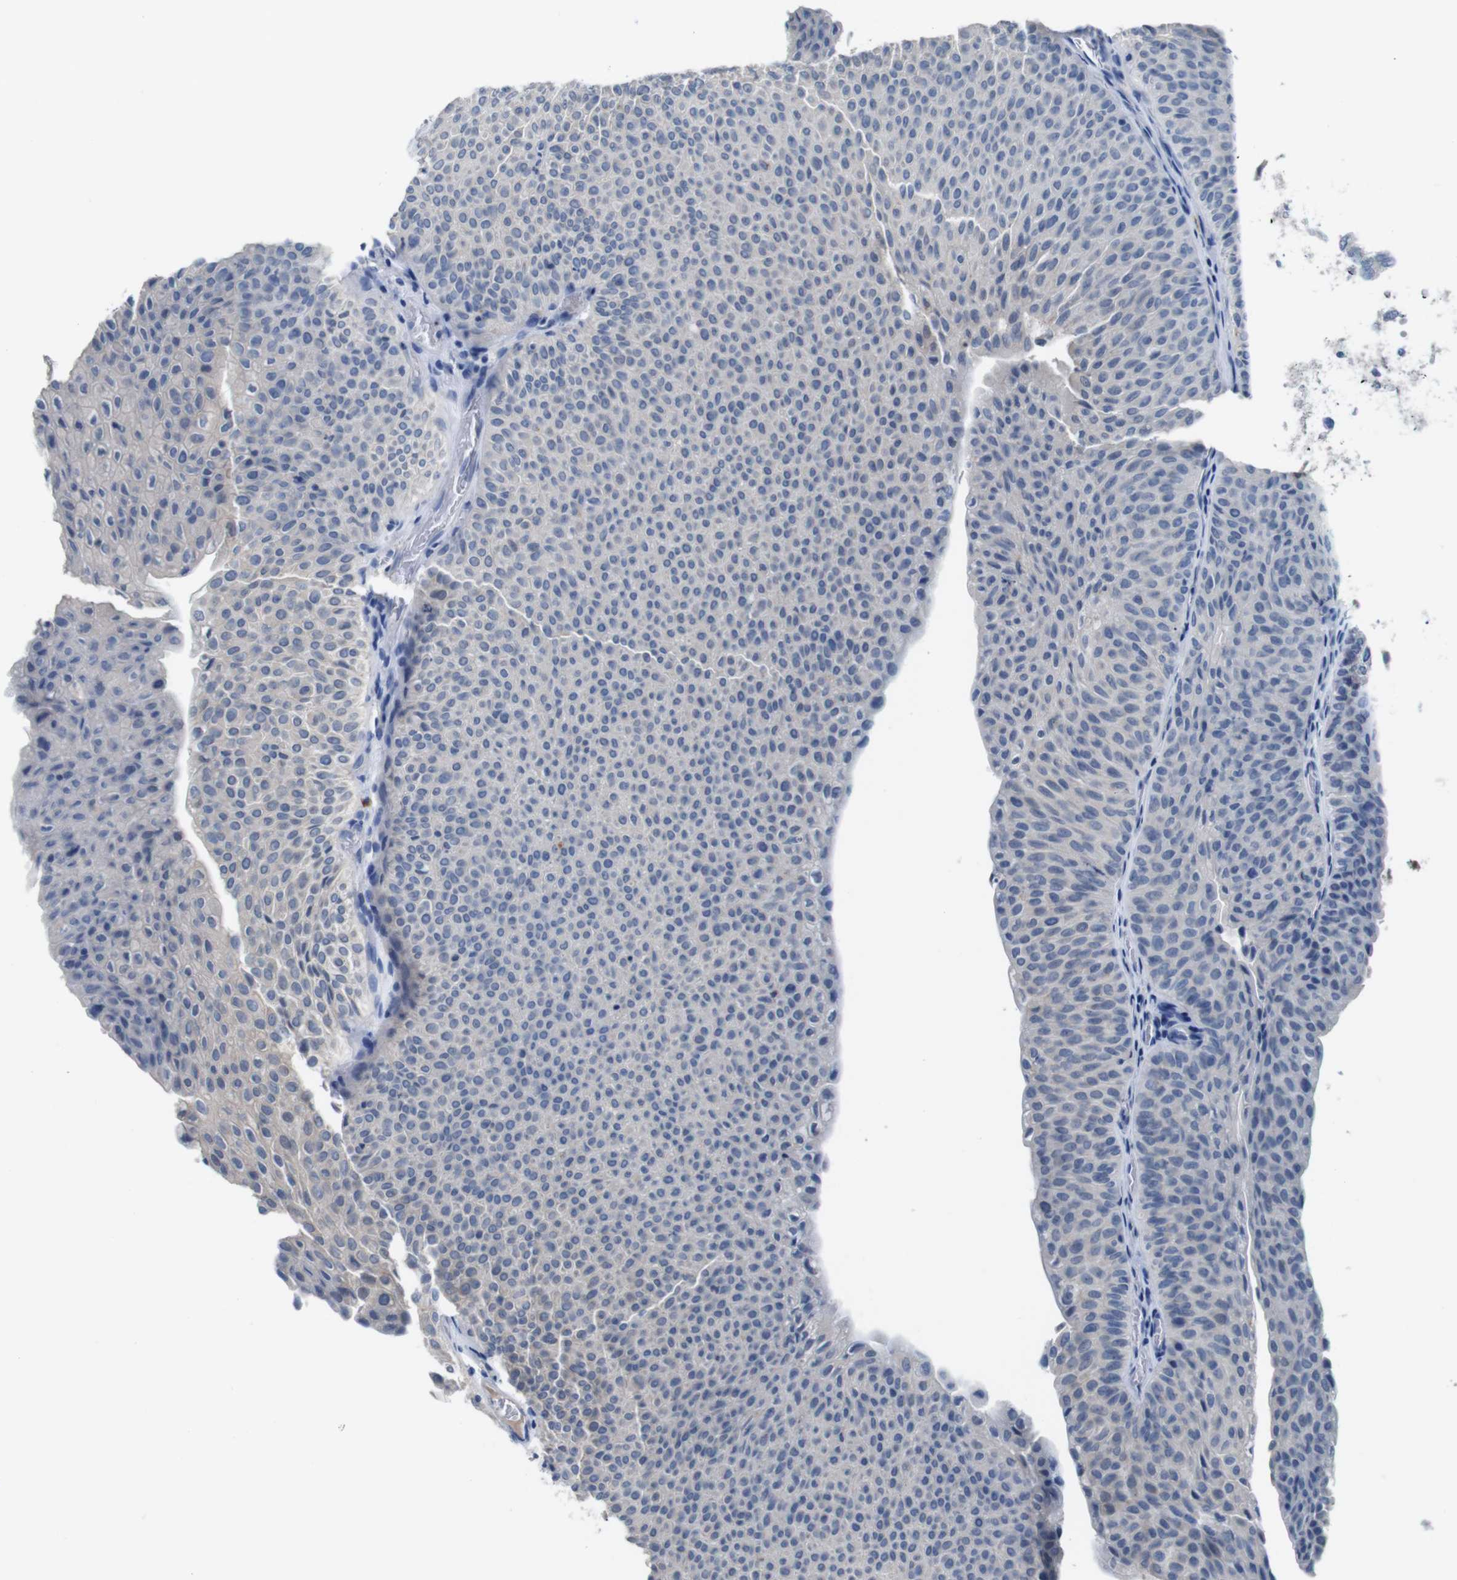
{"staining": {"intensity": "negative", "quantity": "none", "location": "none"}, "tissue": "urothelial cancer", "cell_type": "Tumor cells", "image_type": "cancer", "snomed": [{"axis": "morphology", "description": "Urothelial carcinoma, Low grade"}, {"axis": "topography", "description": "Urinary bladder"}], "caption": "Low-grade urothelial carcinoma was stained to show a protein in brown. There is no significant expression in tumor cells.", "gene": "SLC2A8", "patient": {"sex": "male", "age": 78}}